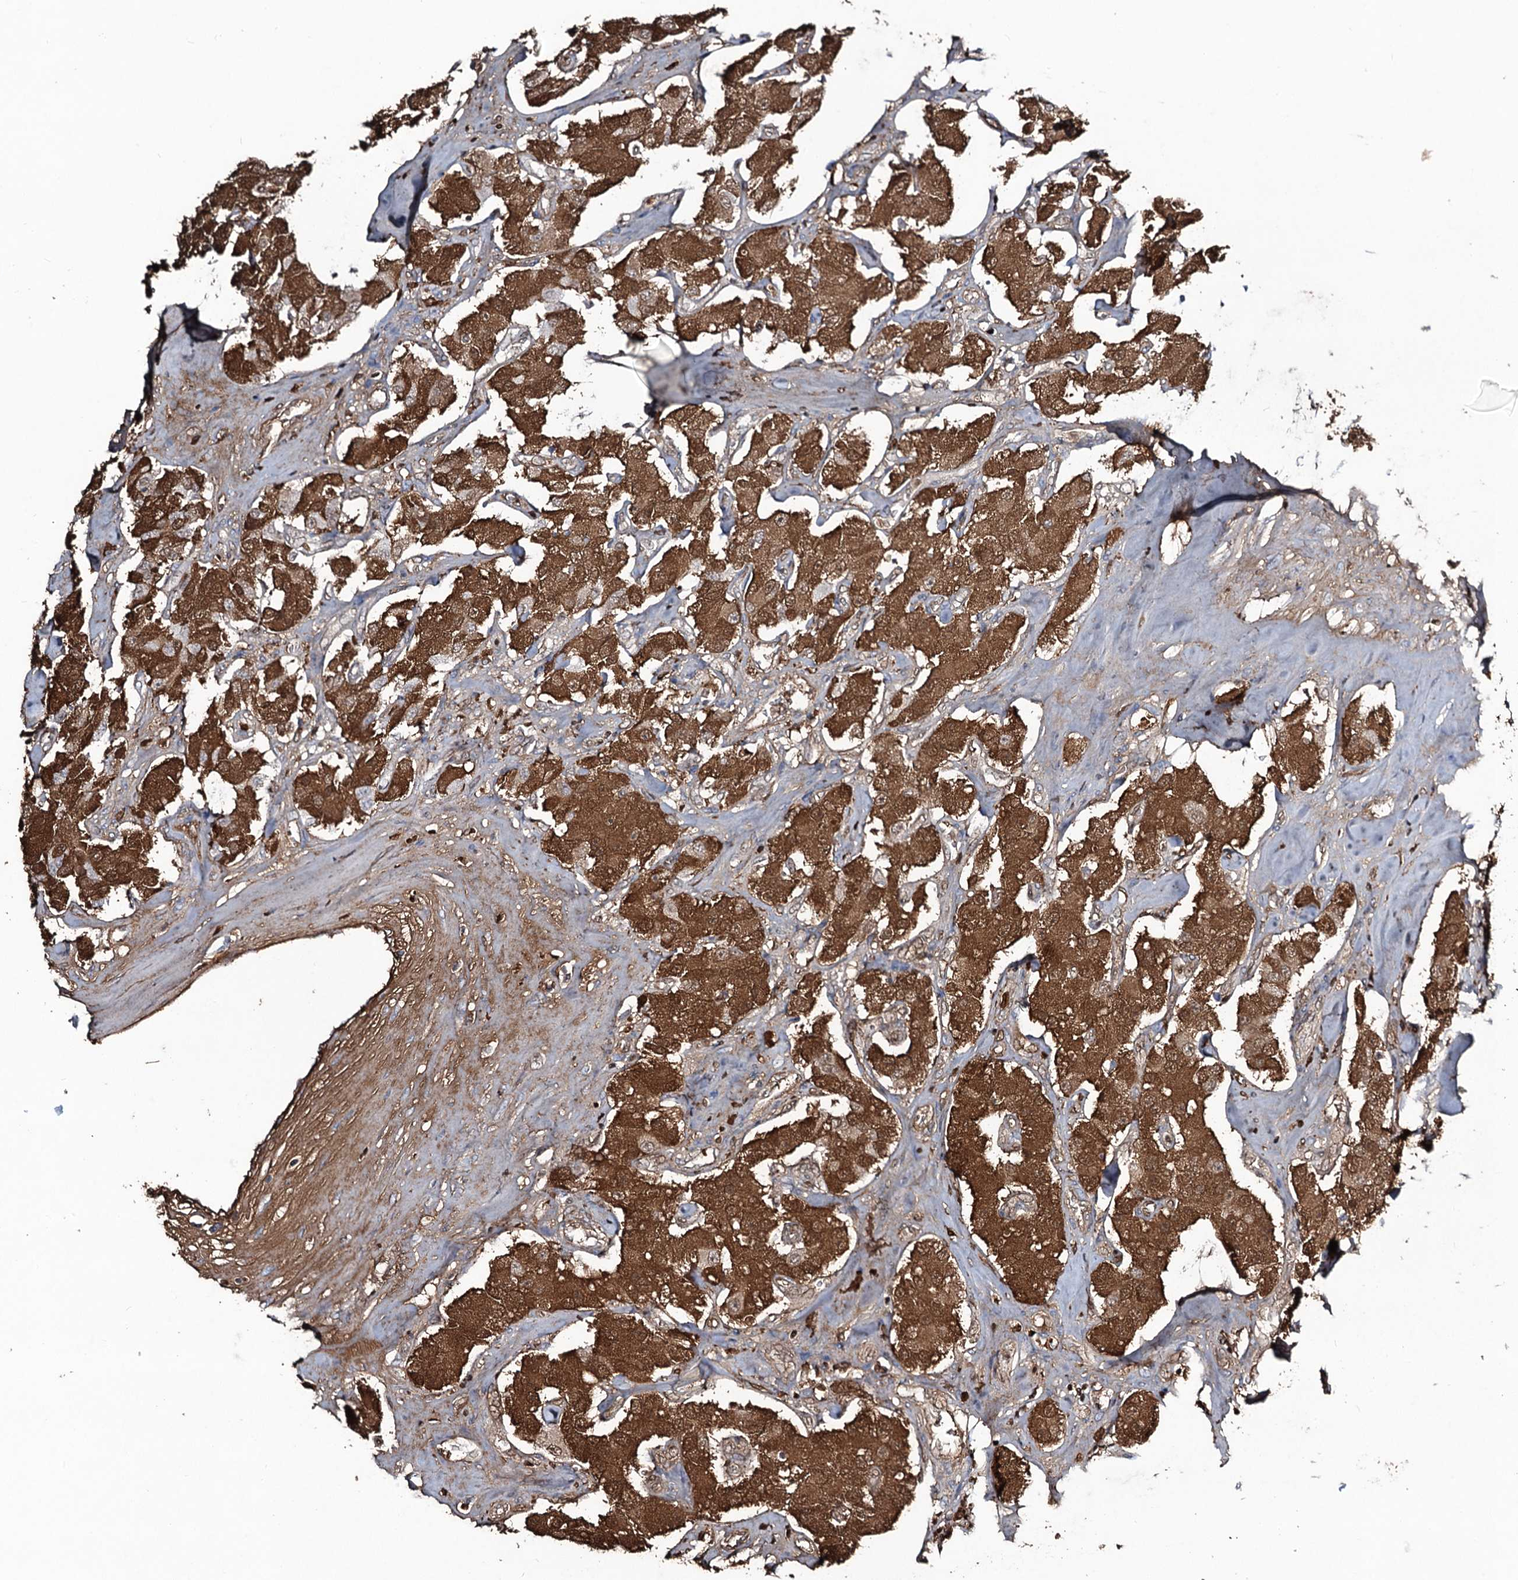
{"staining": {"intensity": "strong", "quantity": ">75%", "location": "cytoplasmic/membranous"}, "tissue": "carcinoid", "cell_type": "Tumor cells", "image_type": "cancer", "snomed": [{"axis": "morphology", "description": "Carcinoid, malignant, NOS"}, {"axis": "topography", "description": "Pancreas"}], "caption": "Human carcinoid (malignant) stained with a protein marker reveals strong staining in tumor cells.", "gene": "EDN1", "patient": {"sex": "male", "age": 41}}